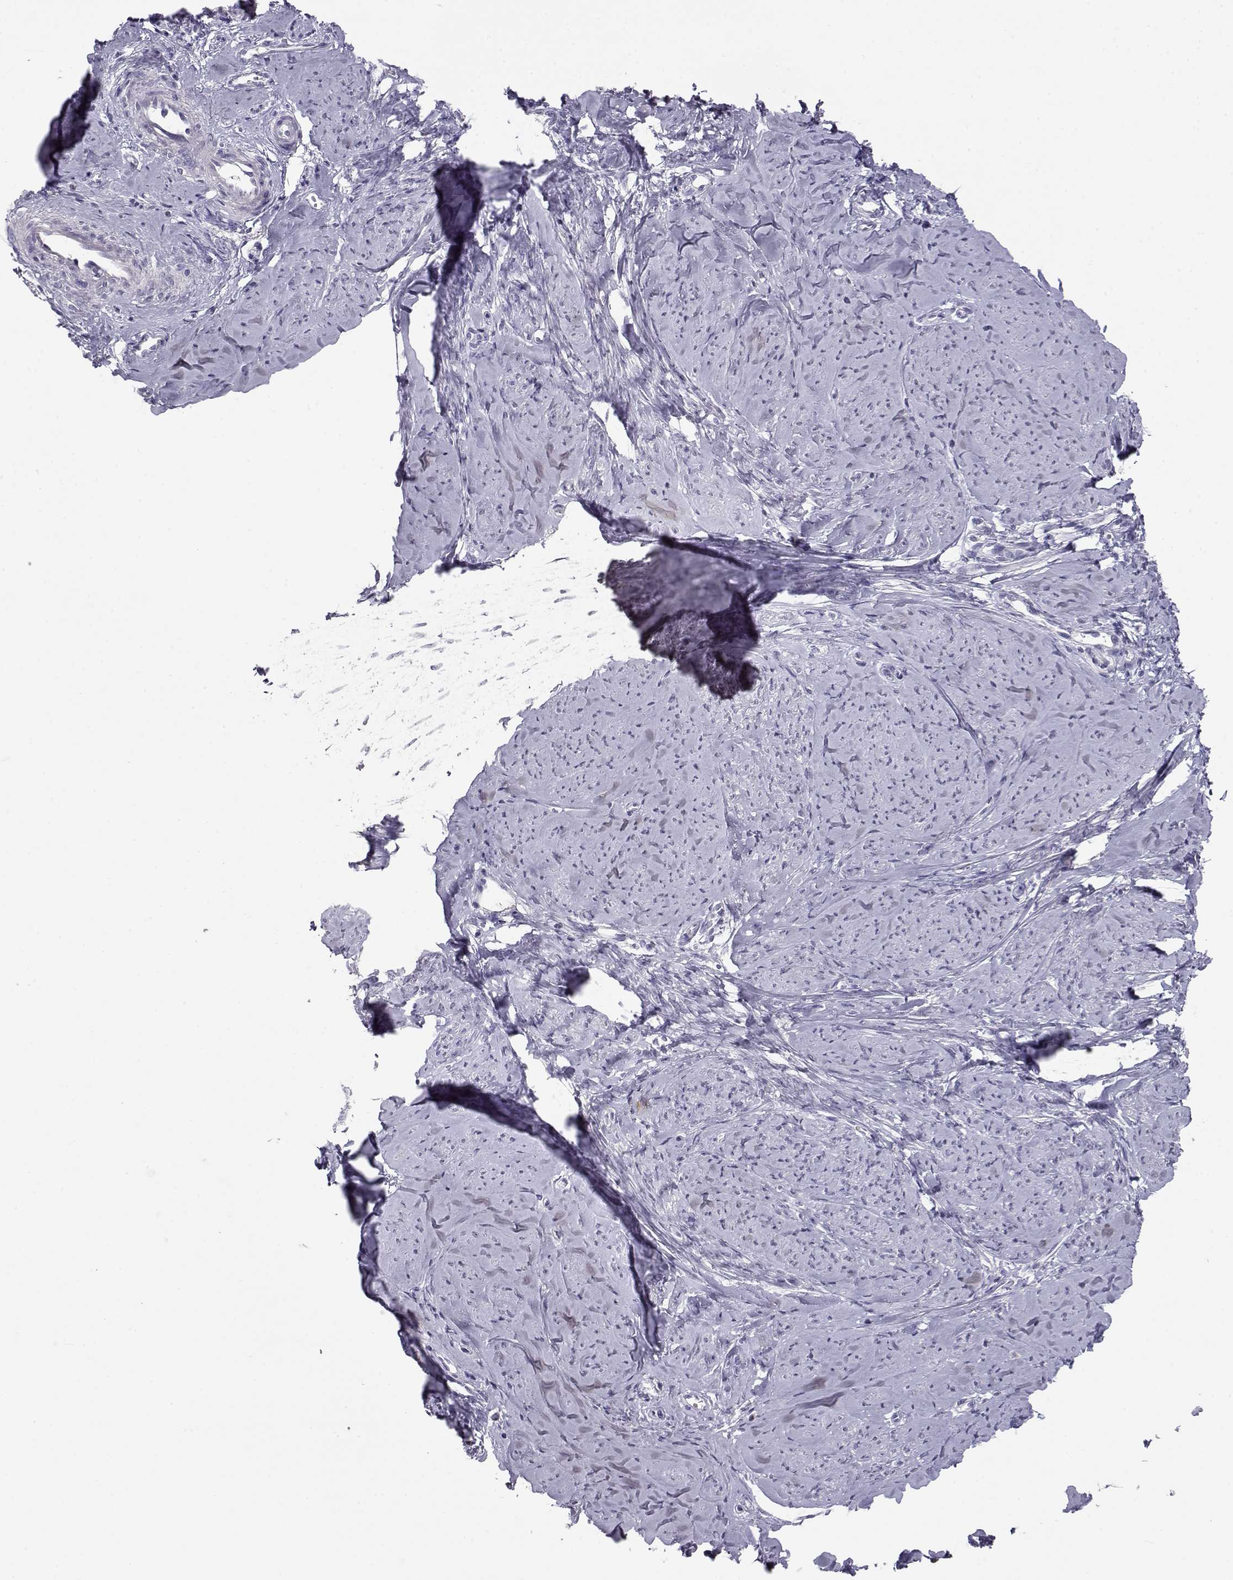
{"staining": {"intensity": "negative", "quantity": "none", "location": "none"}, "tissue": "smooth muscle", "cell_type": "Smooth muscle cells", "image_type": "normal", "snomed": [{"axis": "morphology", "description": "Normal tissue, NOS"}, {"axis": "topography", "description": "Smooth muscle"}], "caption": "High magnification brightfield microscopy of unremarkable smooth muscle stained with DAB (3,3'-diaminobenzidine) (brown) and counterstained with hematoxylin (blue): smooth muscle cells show no significant positivity. (Immunohistochemistry (ihc), brightfield microscopy, high magnification).", "gene": "LAMB3", "patient": {"sex": "female", "age": 48}}